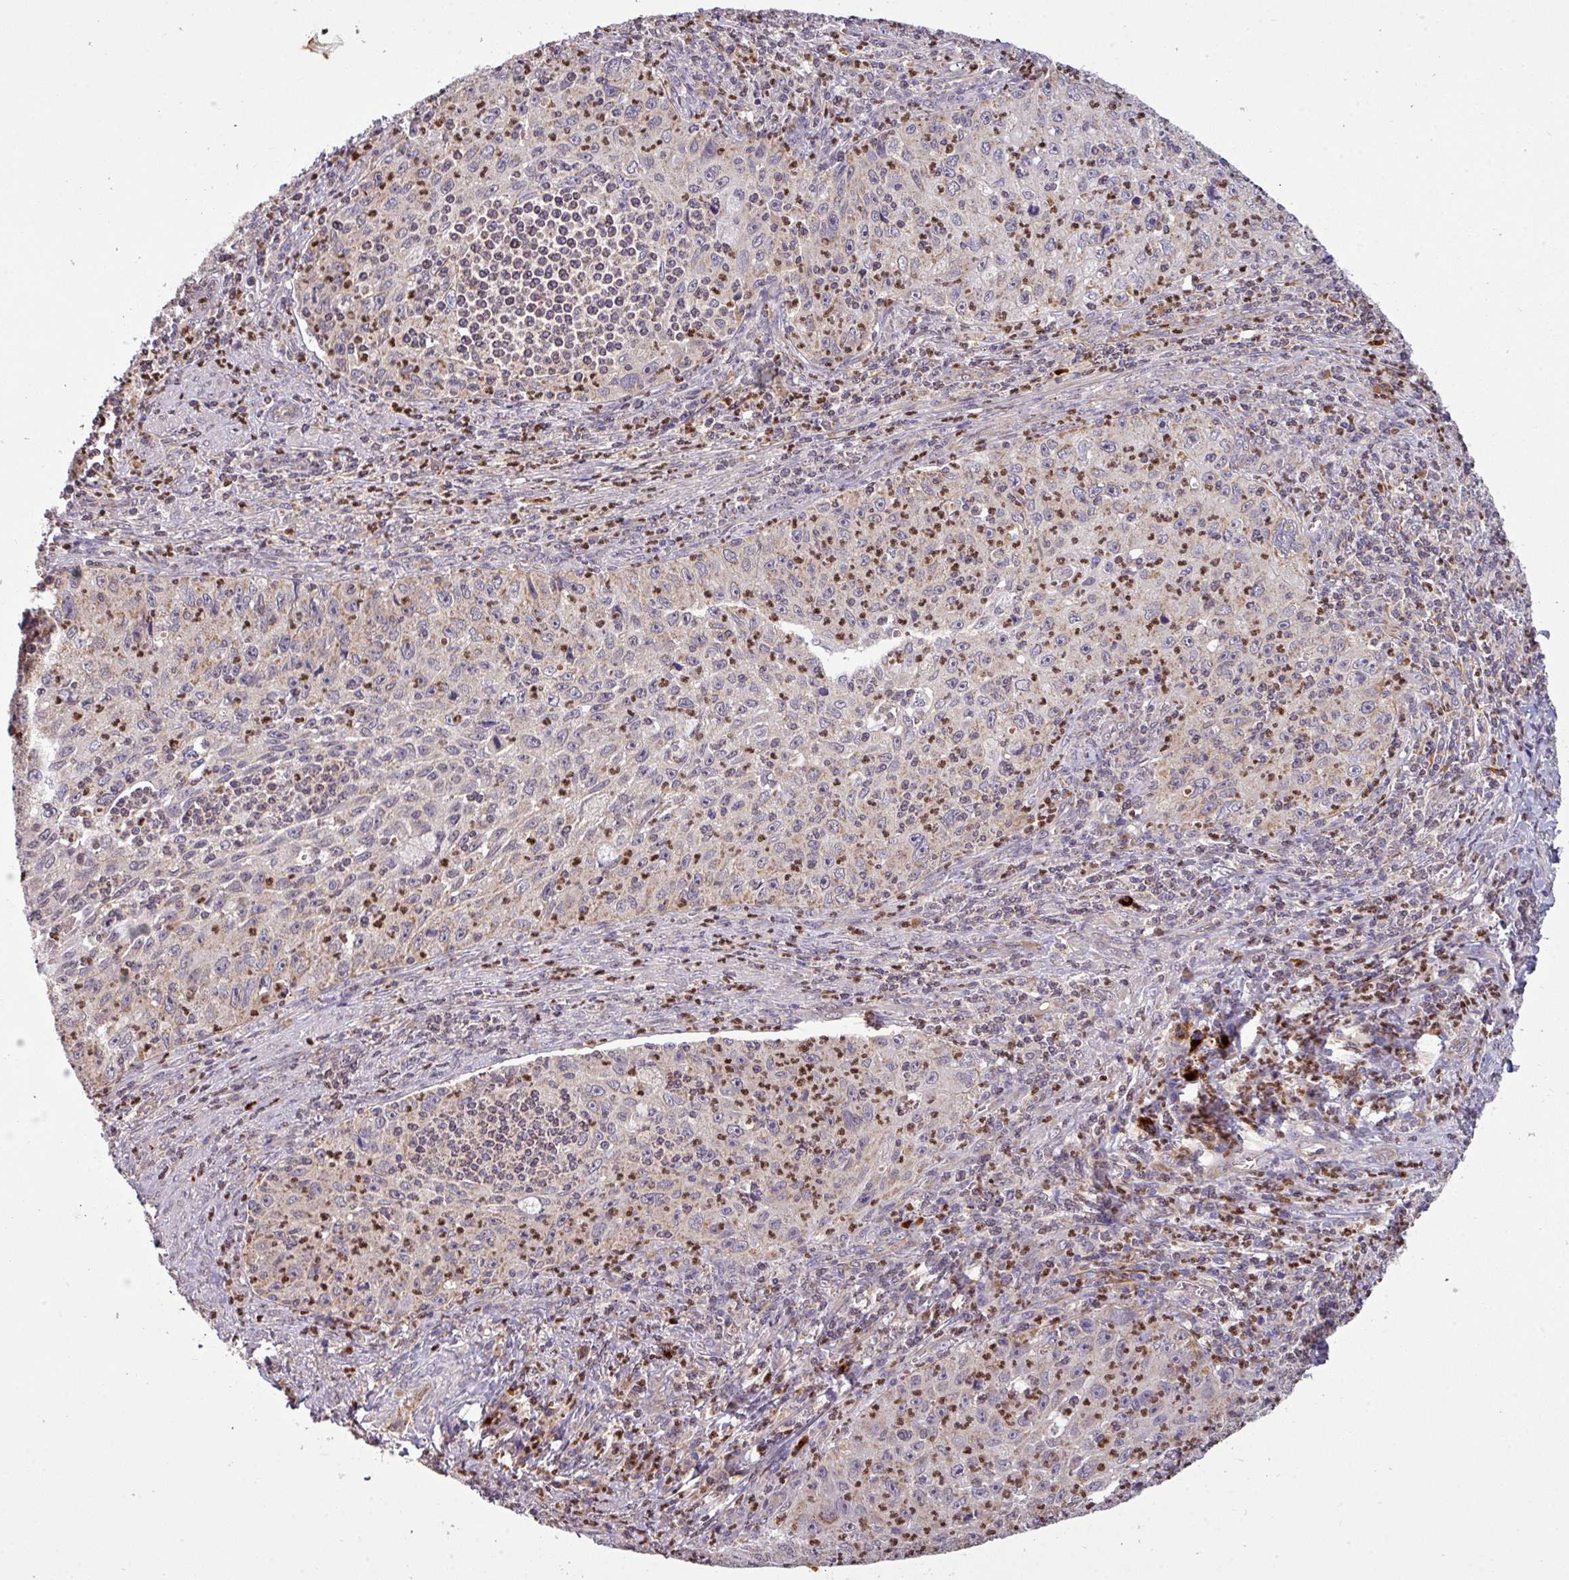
{"staining": {"intensity": "negative", "quantity": "none", "location": "none"}, "tissue": "cervical cancer", "cell_type": "Tumor cells", "image_type": "cancer", "snomed": [{"axis": "morphology", "description": "Squamous cell carcinoma, NOS"}, {"axis": "topography", "description": "Cervix"}], "caption": "This is an immunohistochemistry image of squamous cell carcinoma (cervical). There is no staining in tumor cells.", "gene": "PAPLN", "patient": {"sex": "female", "age": 30}}